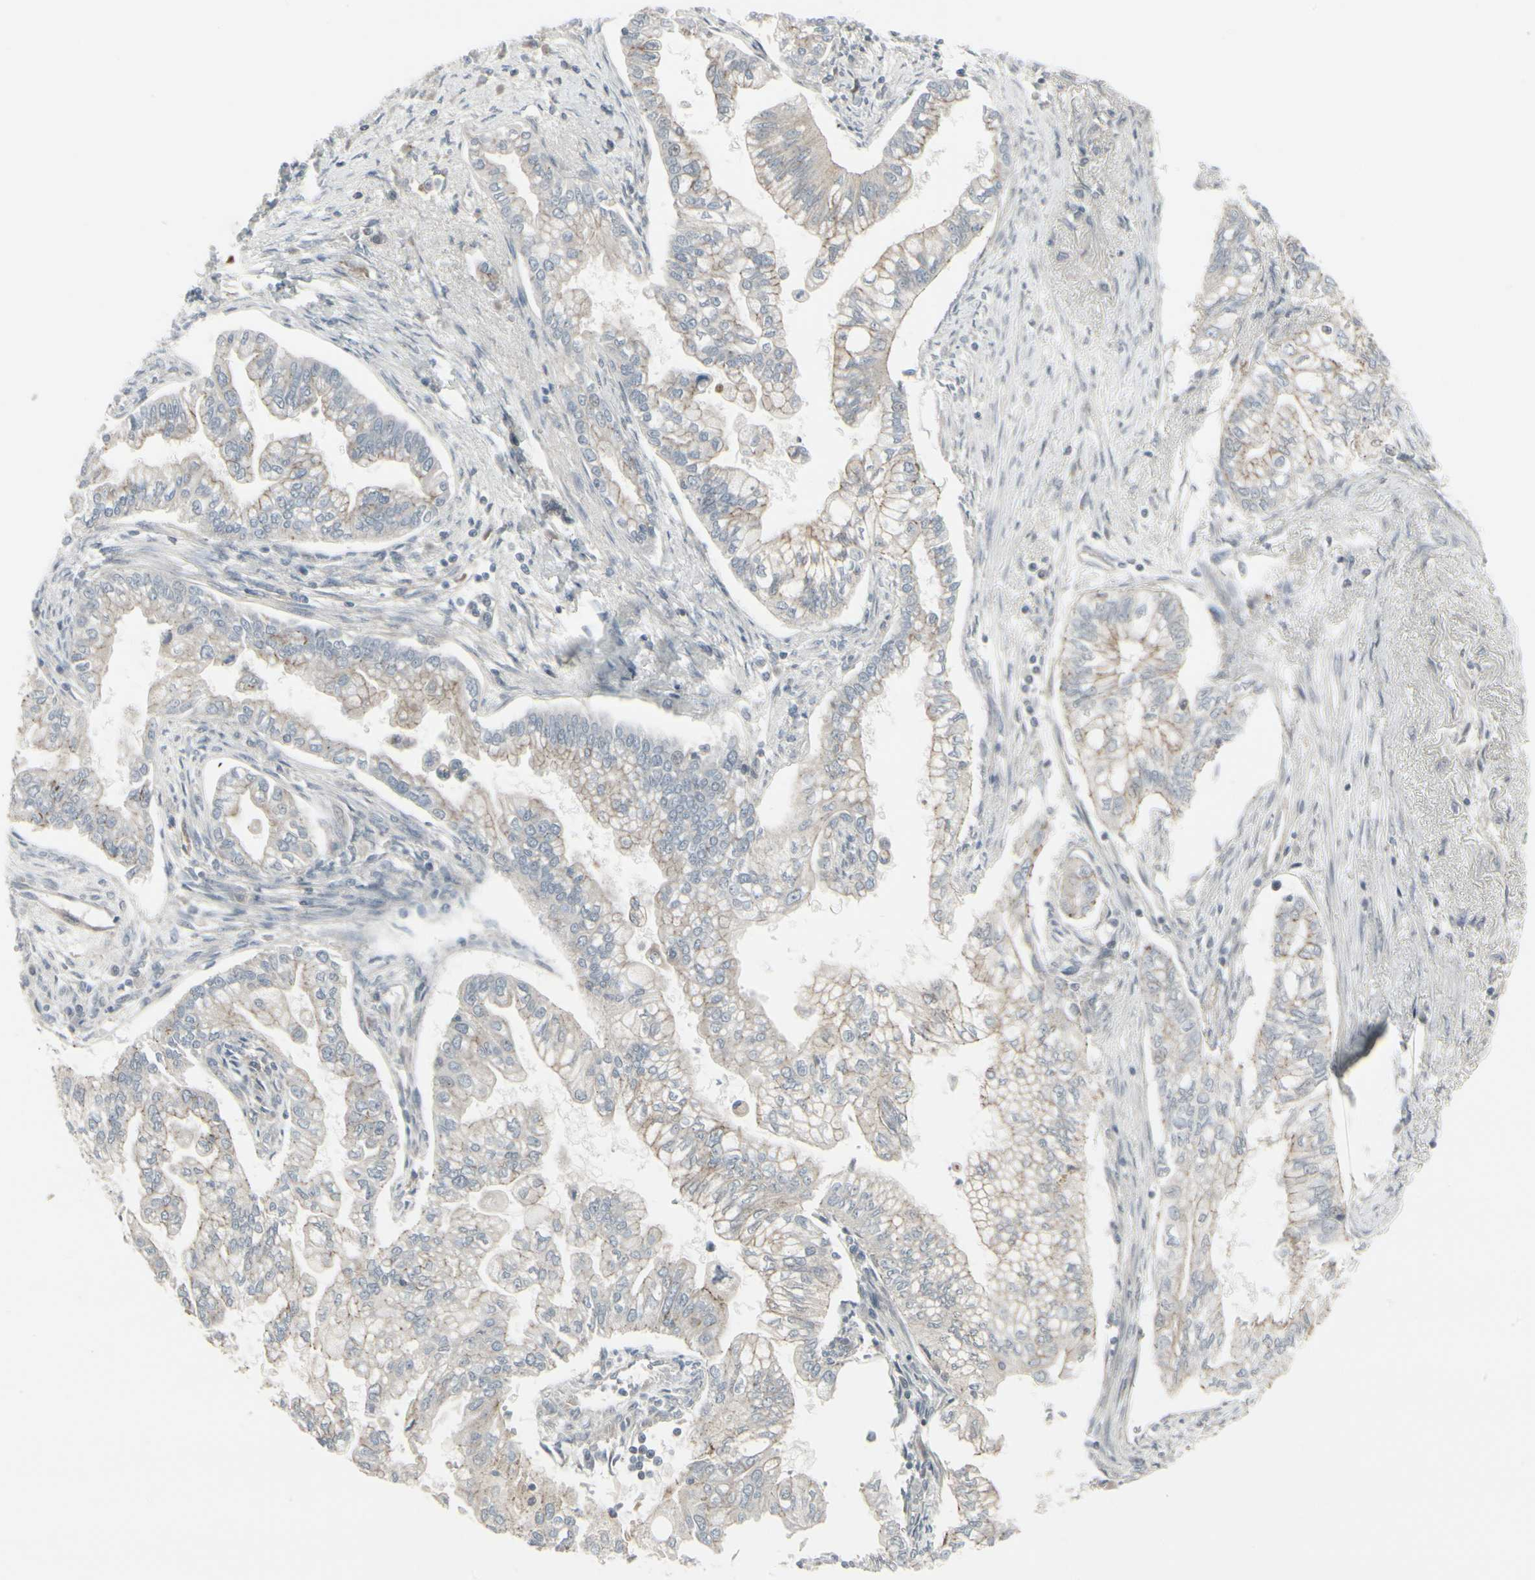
{"staining": {"intensity": "weak", "quantity": ">75%", "location": "cytoplasmic/membranous"}, "tissue": "pancreatic cancer", "cell_type": "Tumor cells", "image_type": "cancer", "snomed": [{"axis": "morphology", "description": "Normal tissue, NOS"}, {"axis": "topography", "description": "Pancreas"}], "caption": "There is low levels of weak cytoplasmic/membranous staining in tumor cells of pancreatic cancer, as demonstrated by immunohistochemical staining (brown color).", "gene": "EPS15", "patient": {"sex": "male", "age": 42}}